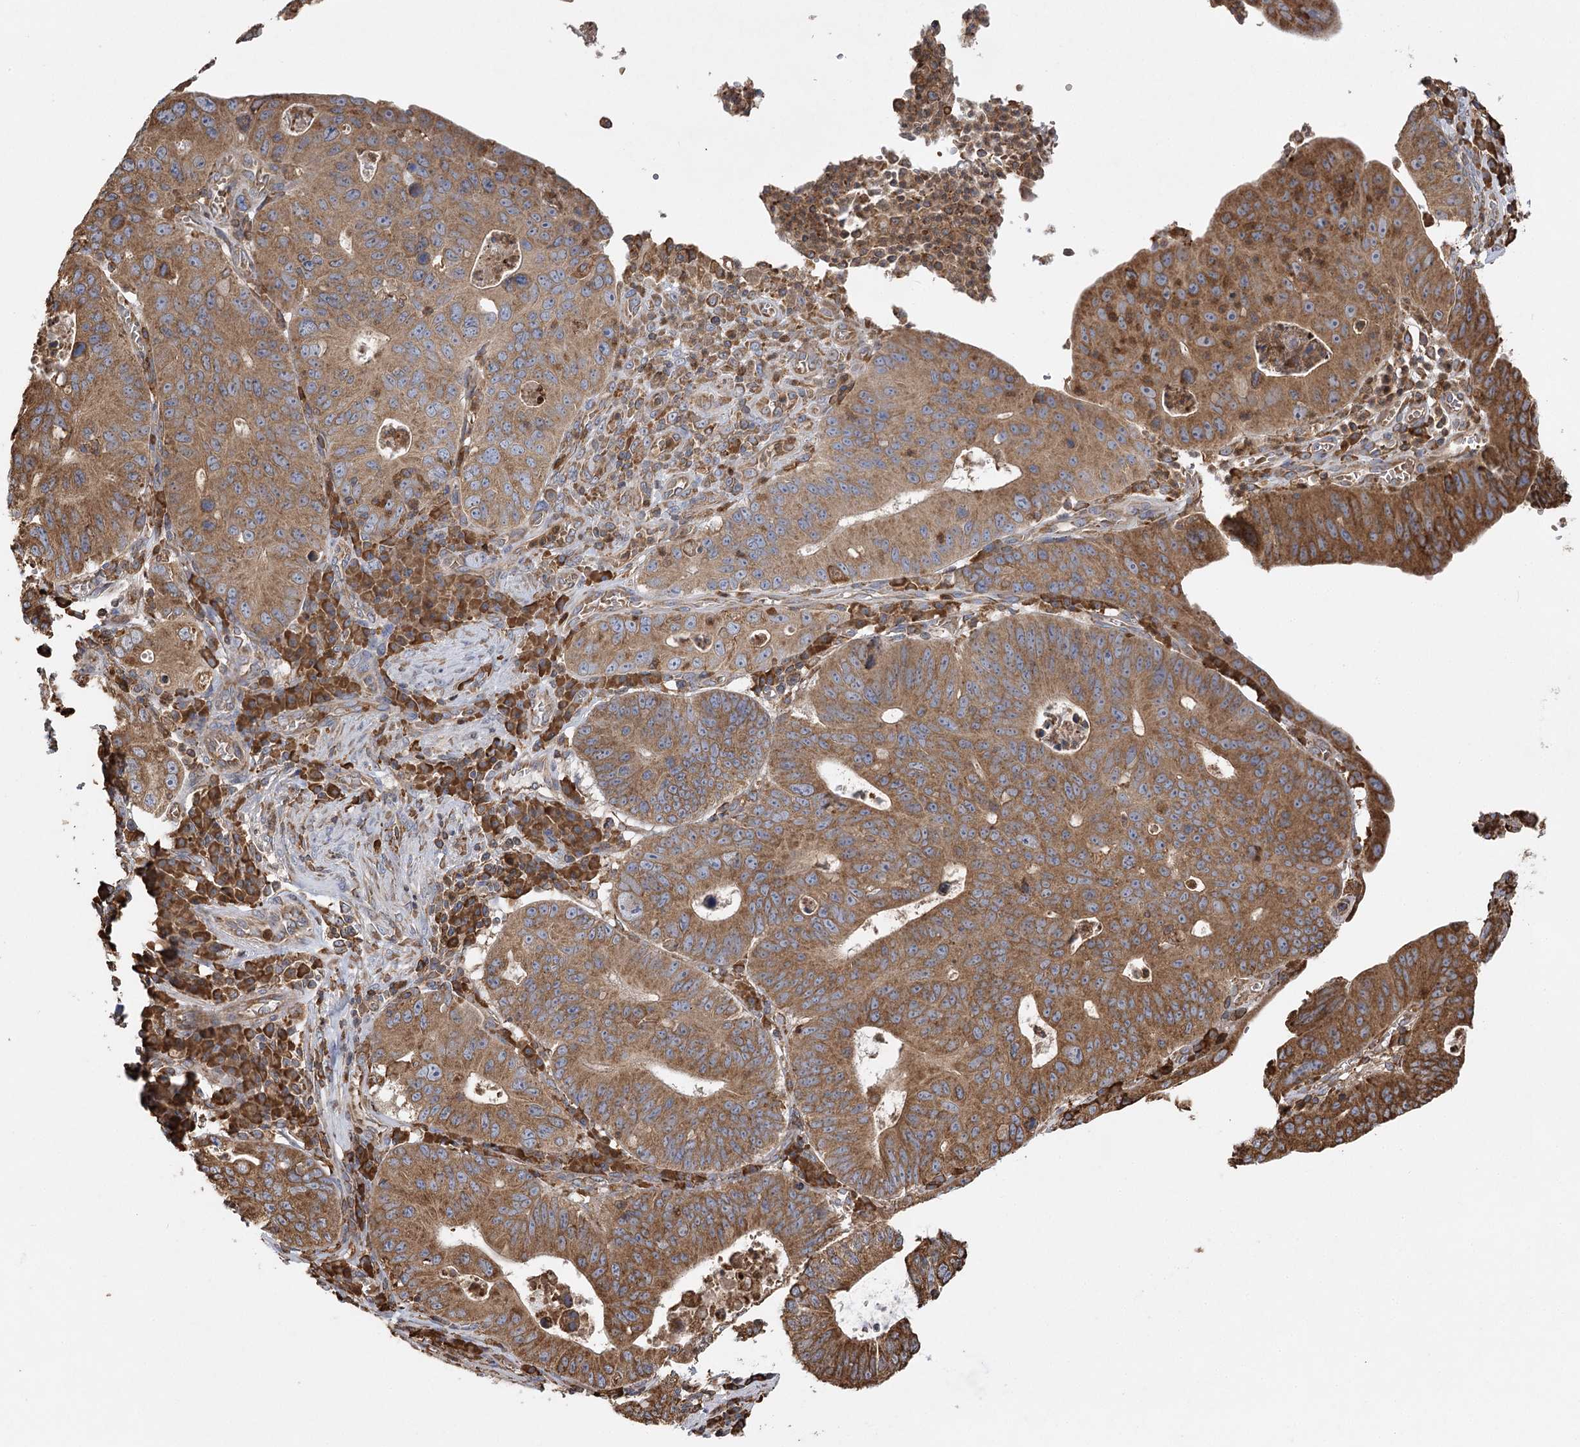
{"staining": {"intensity": "moderate", "quantity": ">75%", "location": "cytoplasmic/membranous"}, "tissue": "stomach cancer", "cell_type": "Tumor cells", "image_type": "cancer", "snomed": [{"axis": "morphology", "description": "Adenocarcinoma, NOS"}, {"axis": "topography", "description": "Stomach"}], "caption": "IHC histopathology image of neoplastic tissue: human stomach cancer (adenocarcinoma) stained using immunohistochemistry reveals medium levels of moderate protein expression localized specifically in the cytoplasmic/membranous of tumor cells, appearing as a cytoplasmic/membranous brown color.", "gene": "ACAP2", "patient": {"sex": "male", "age": 59}}